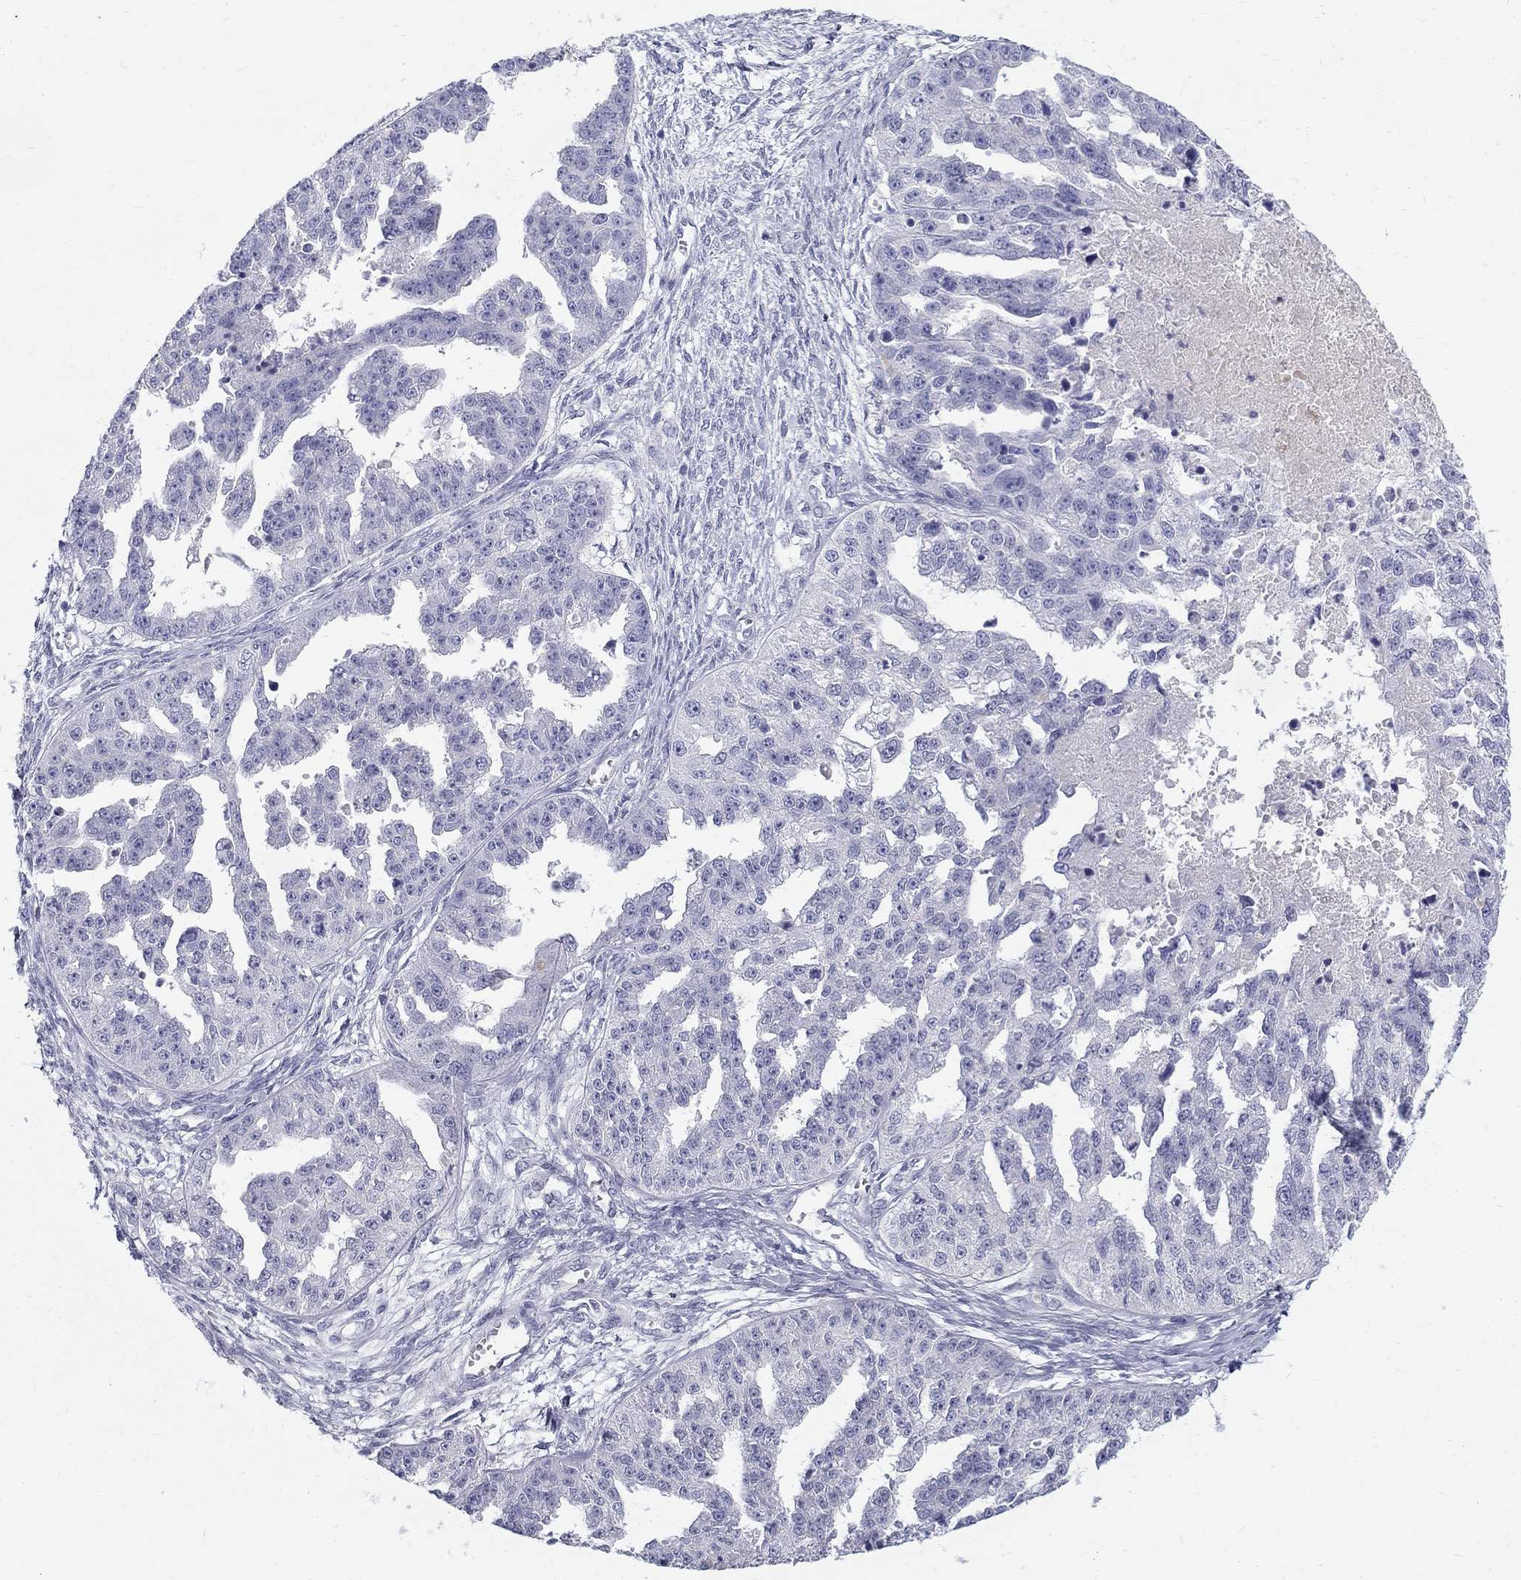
{"staining": {"intensity": "negative", "quantity": "none", "location": "none"}, "tissue": "ovarian cancer", "cell_type": "Tumor cells", "image_type": "cancer", "snomed": [{"axis": "morphology", "description": "Cystadenocarcinoma, serous, NOS"}, {"axis": "topography", "description": "Ovary"}], "caption": "Image shows no significant protein positivity in tumor cells of ovarian cancer. (Immunohistochemistry (ihc), brightfield microscopy, high magnification).", "gene": "MAGEB6", "patient": {"sex": "female", "age": 58}}